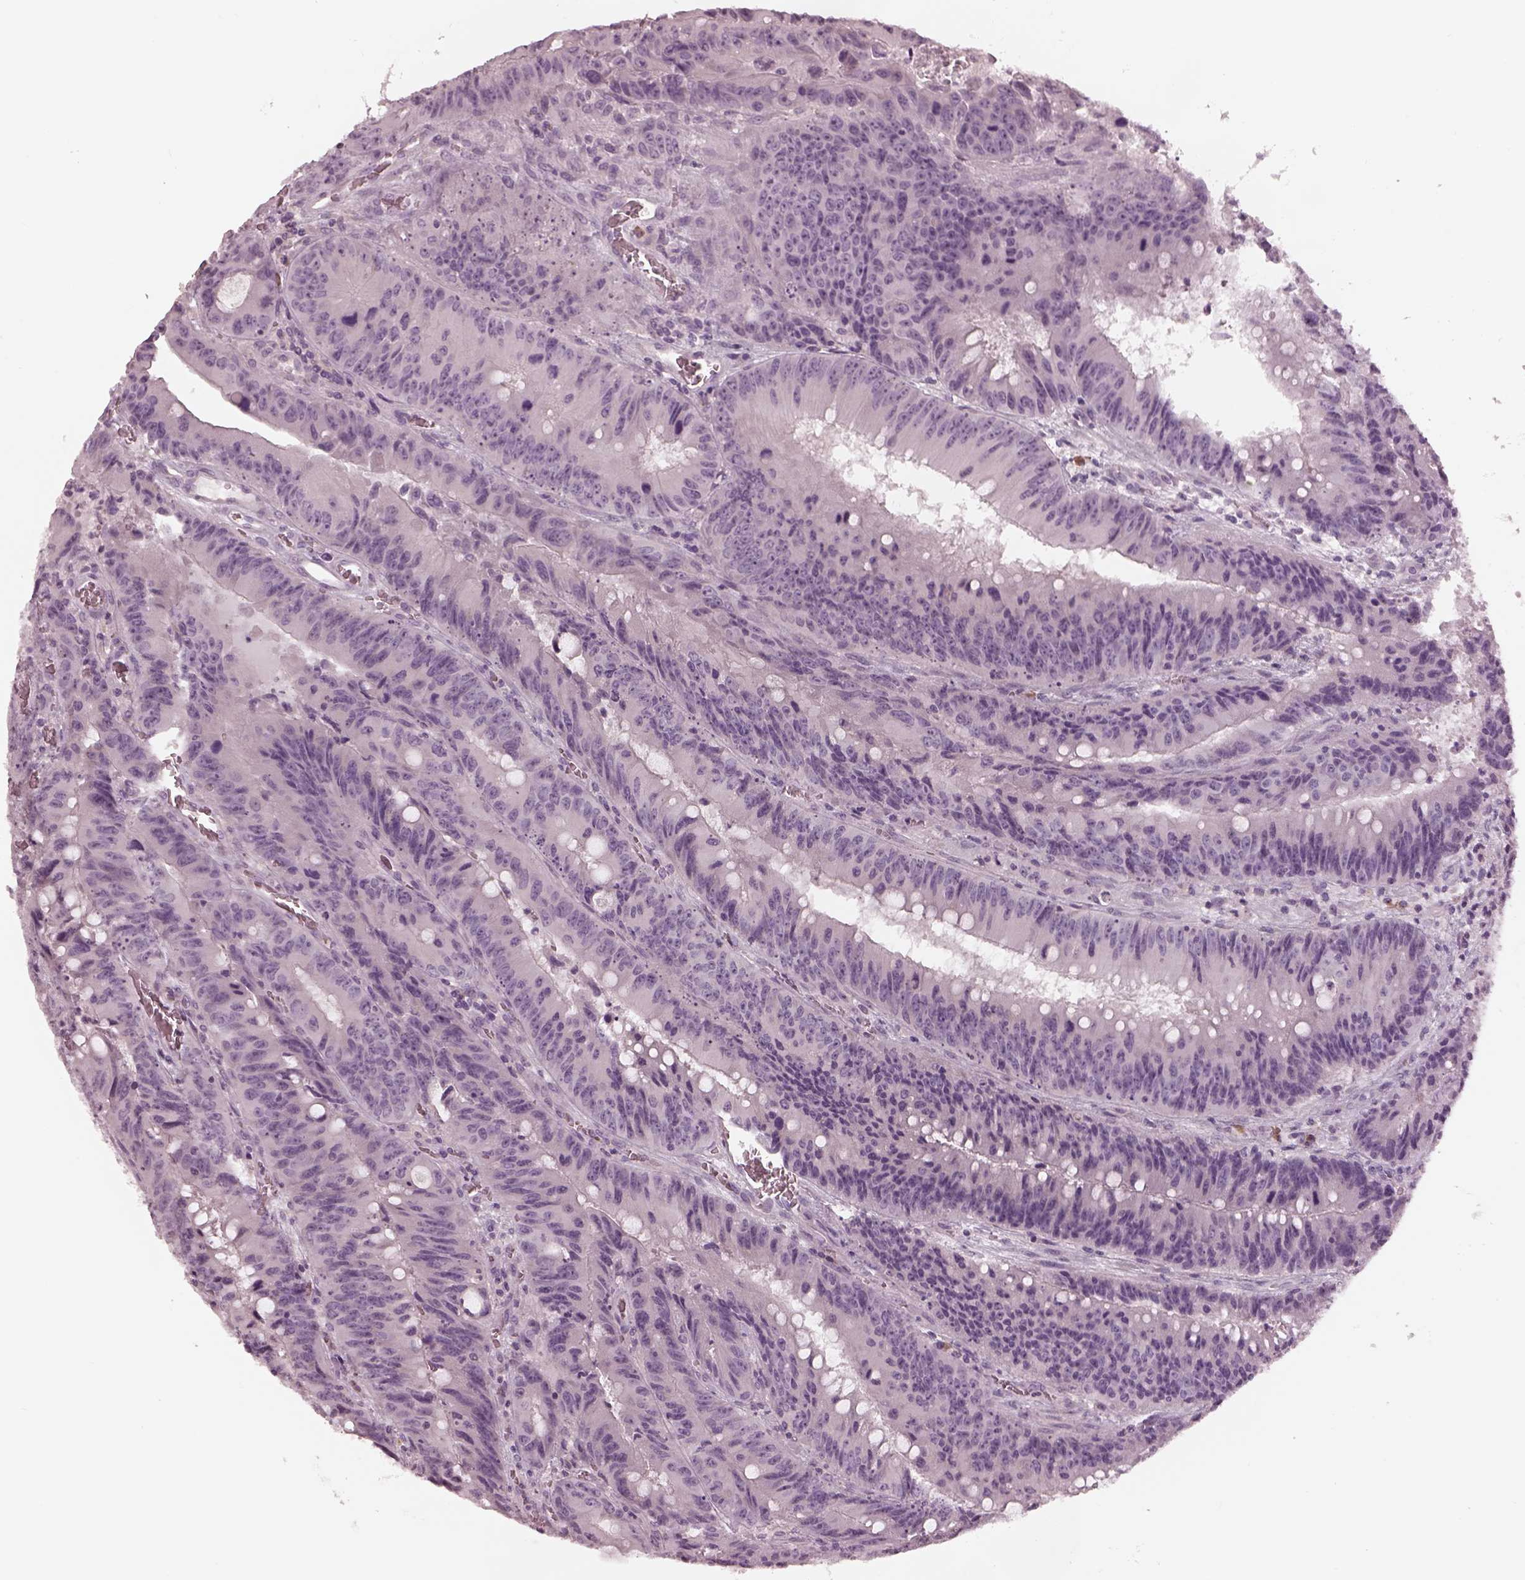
{"staining": {"intensity": "negative", "quantity": "none", "location": "none"}, "tissue": "colorectal cancer", "cell_type": "Tumor cells", "image_type": "cancer", "snomed": [{"axis": "morphology", "description": "Adenocarcinoma, NOS"}, {"axis": "topography", "description": "Rectum"}], "caption": "Colorectal cancer was stained to show a protein in brown. There is no significant positivity in tumor cells.", "gene": "MIA", "patient": {"sex": "female", "age": 72}}